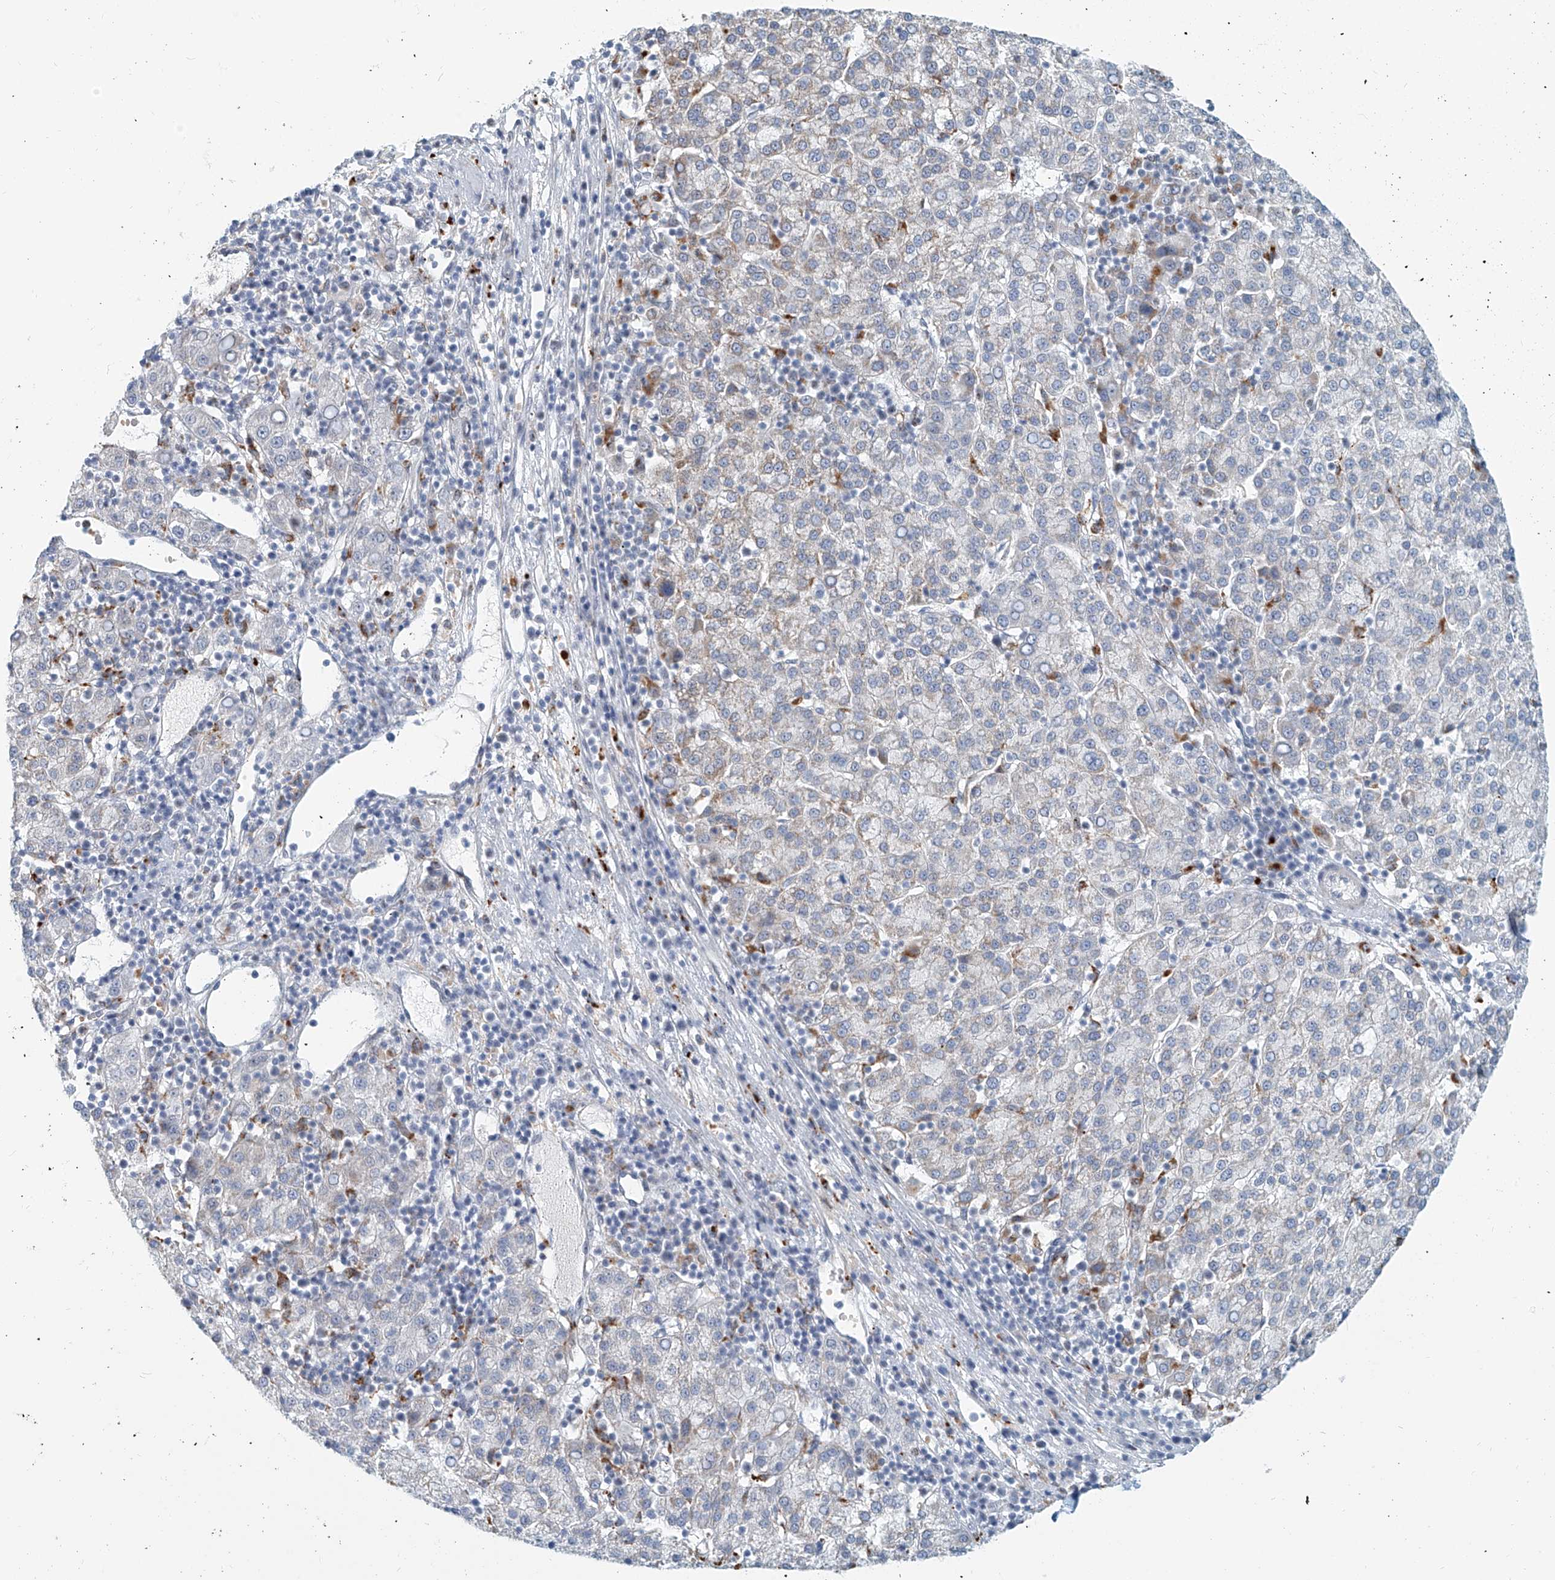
{"staining": {"intensity": "negative", "quantity": "none", "location": "none"}, "tissue": "liver cancer", "cell_type": "Tumor cells", "image_type": "cancer", "snomed": [{"axis": "morphology", "description": "Carcinoma, Hepatocellular, NOS"}, {"axis": "topography", "description": "Liver"}], "caption": "Human hepatocellular carcinoma (liver) stained for a protein using IHC demonstrates no expression in tumor cells.", "gene": "SASH1", "patient": {"sex": "female", "age": 58}}